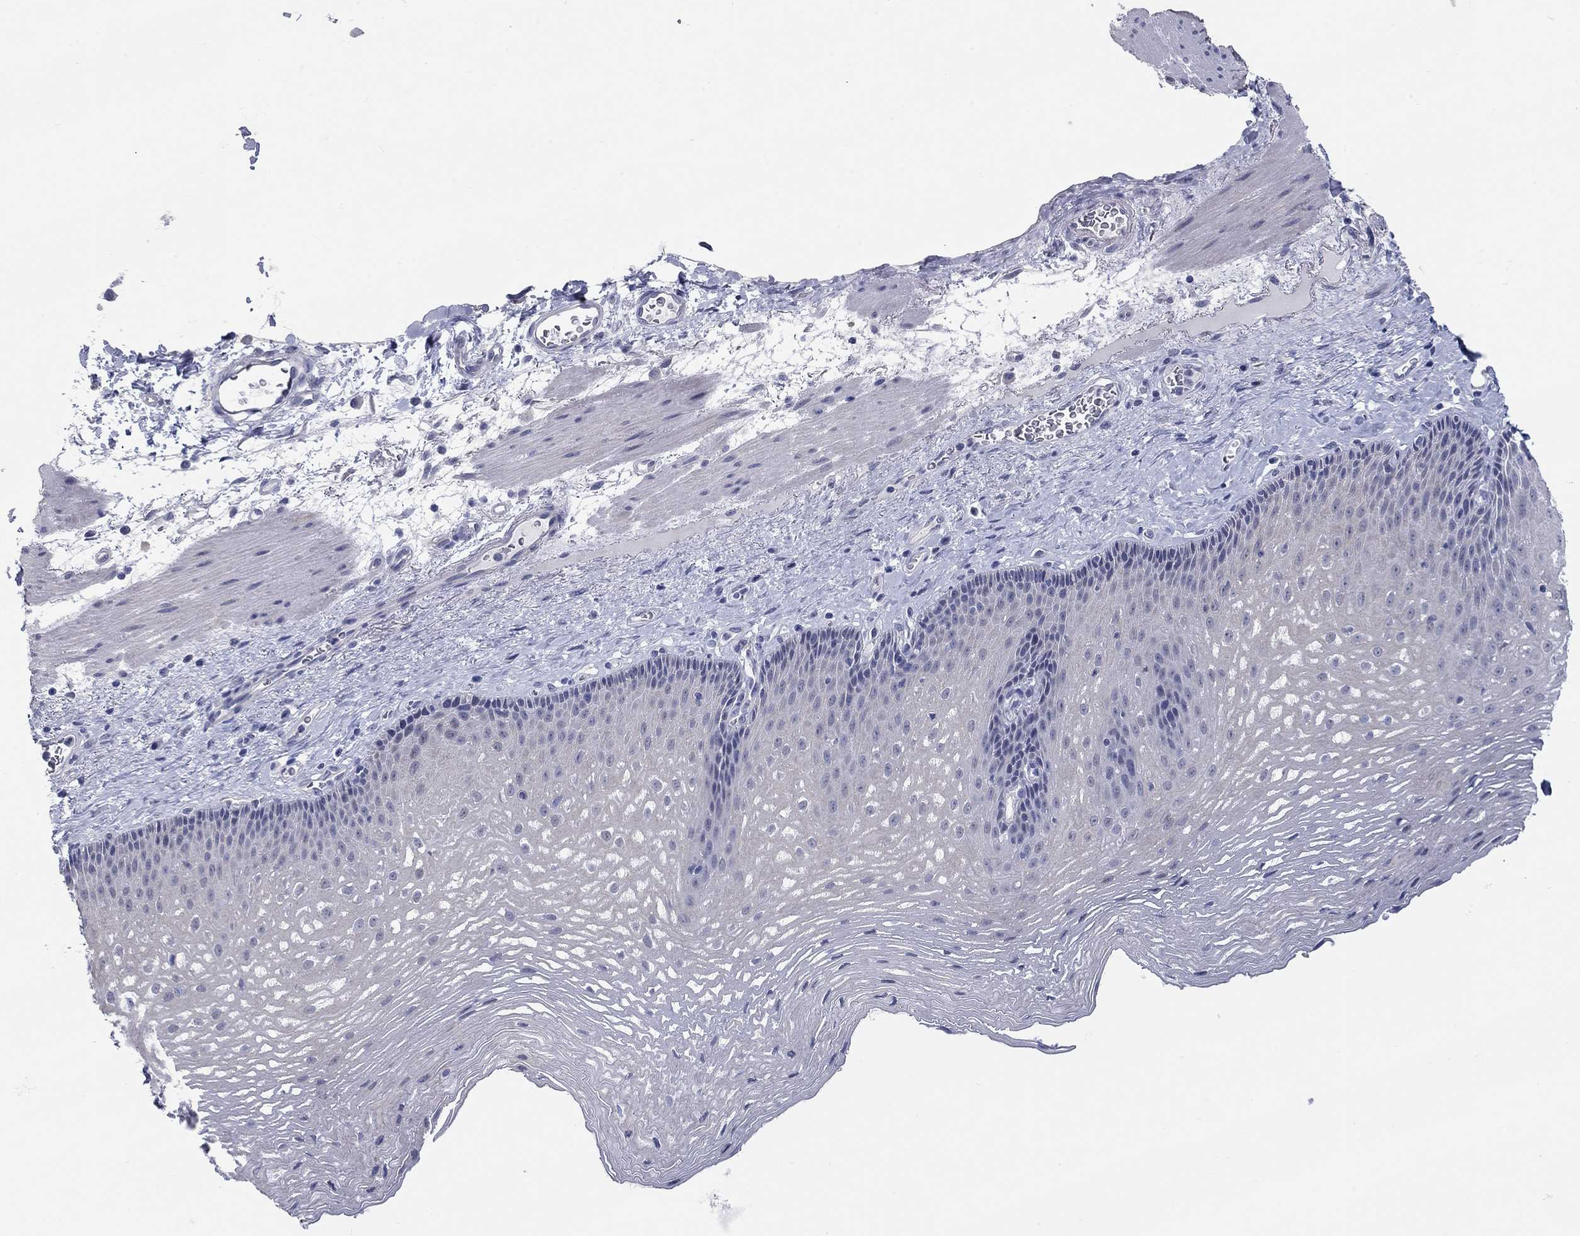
{"staining": {"intensity": "weak", "quantity": "<25%", "location": "cytoplasmic/membranous"}, "tissue": "esophagus", "cell_type": "Squamous epithelial cells", "image_type": "normal", "snomed": [{"axis": "morphology", "description": "Normal tissue, NOS"}, {"axis": "topography", "description": "Esophagus"}], "caption": "High magnification brightfield microscopy of unremarkable esophagus stained with DAB (3,3'-diaminobenzidine) (brown) and counterstained with hematoxylin (blue): squamous epithelial cells show no significant positivity.", "gene": "WASF3", "patient": {"sex": "male", "age": 76}}